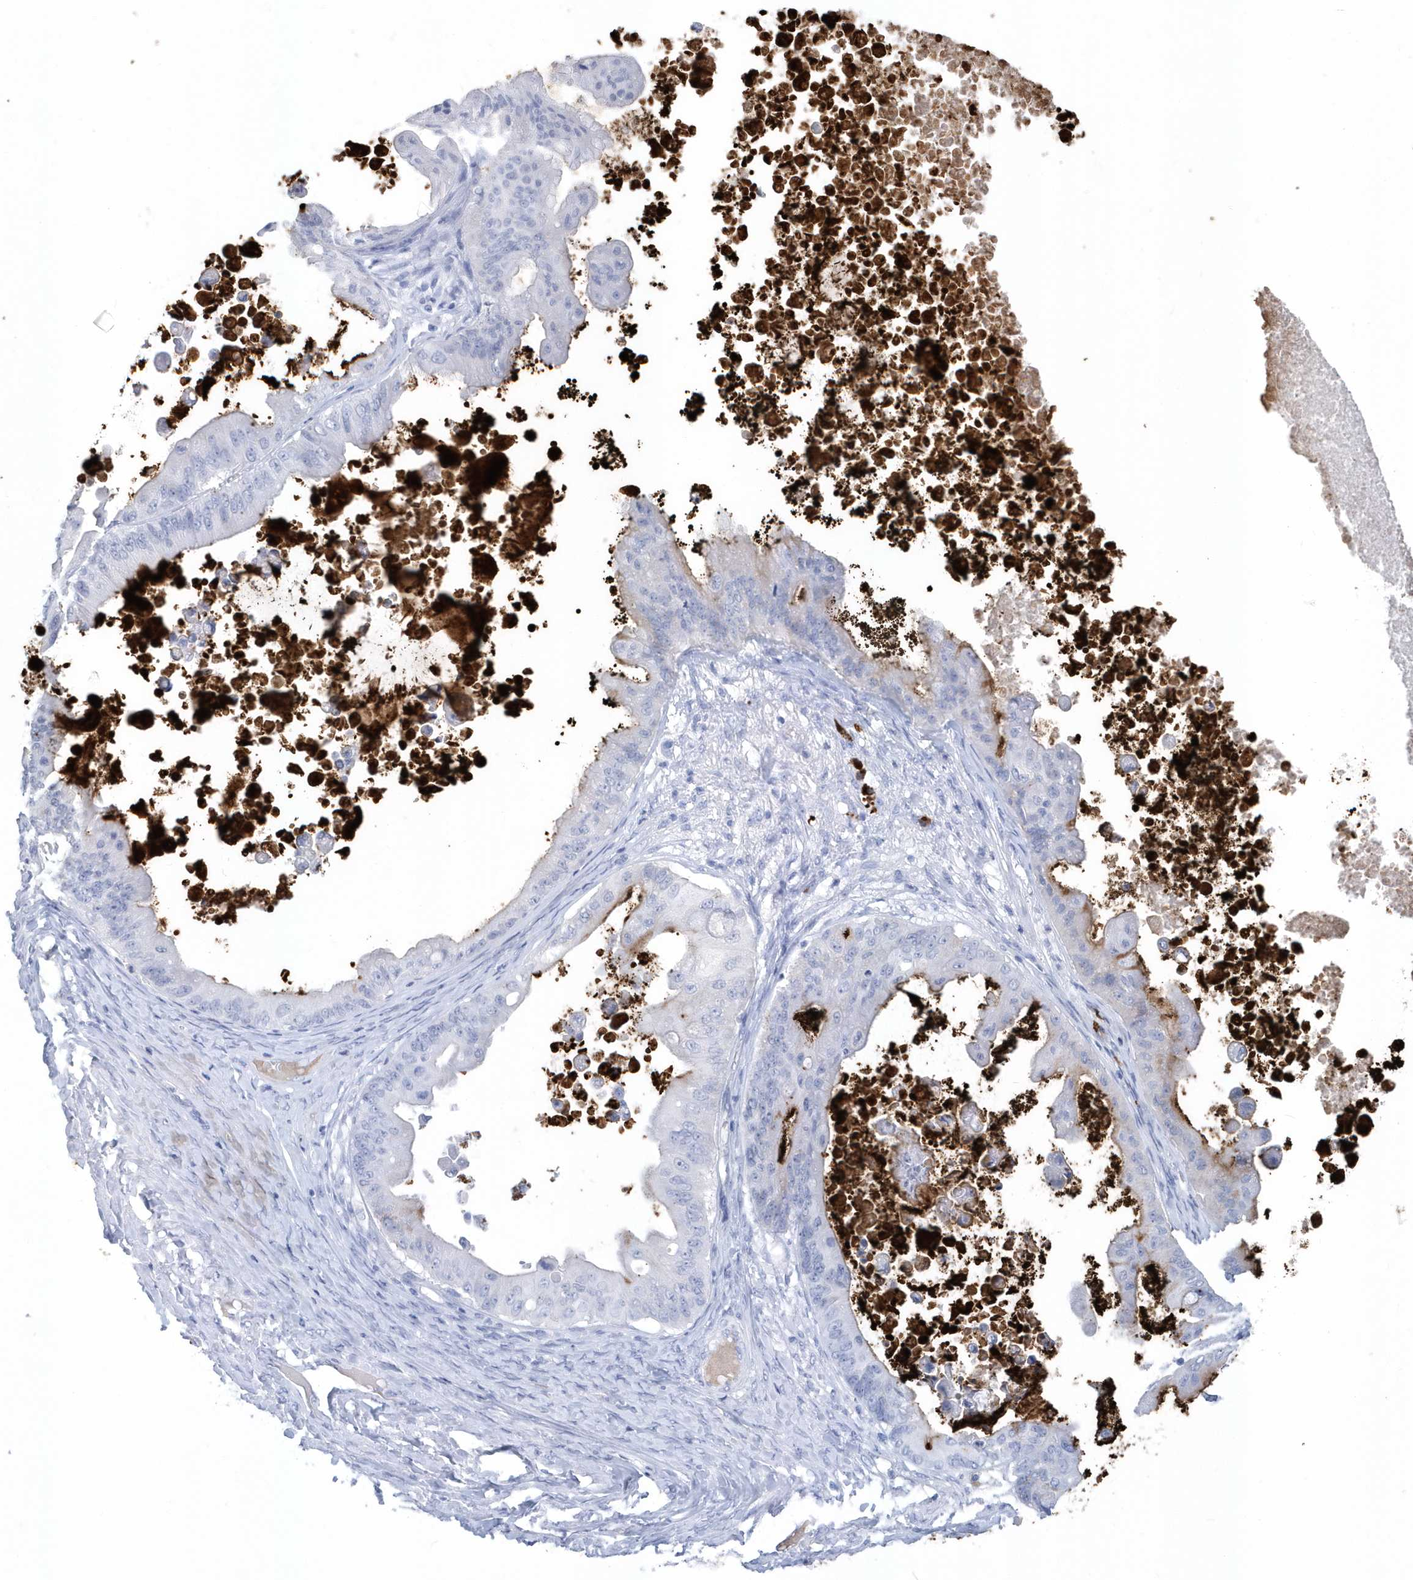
{"staining": {"intensity": "negative", "quantity": "none", "location": "none"}, "tissue": "ovarian cancer", "cell_type": "Tumor cells", "image_type": "cancer", "snomed": [{"axis": "morphology", "description": "Cystadenocarcinoma, mucinous, NOS"}, {"axis": "topography", "description": "Ovary"}], "caption": "There is no significant staining in tumor cells of ovarian mucinous cystadenocarcinoma.", "gene": "JCHAIN", "patient": {"sex": "female", "age": 37}}